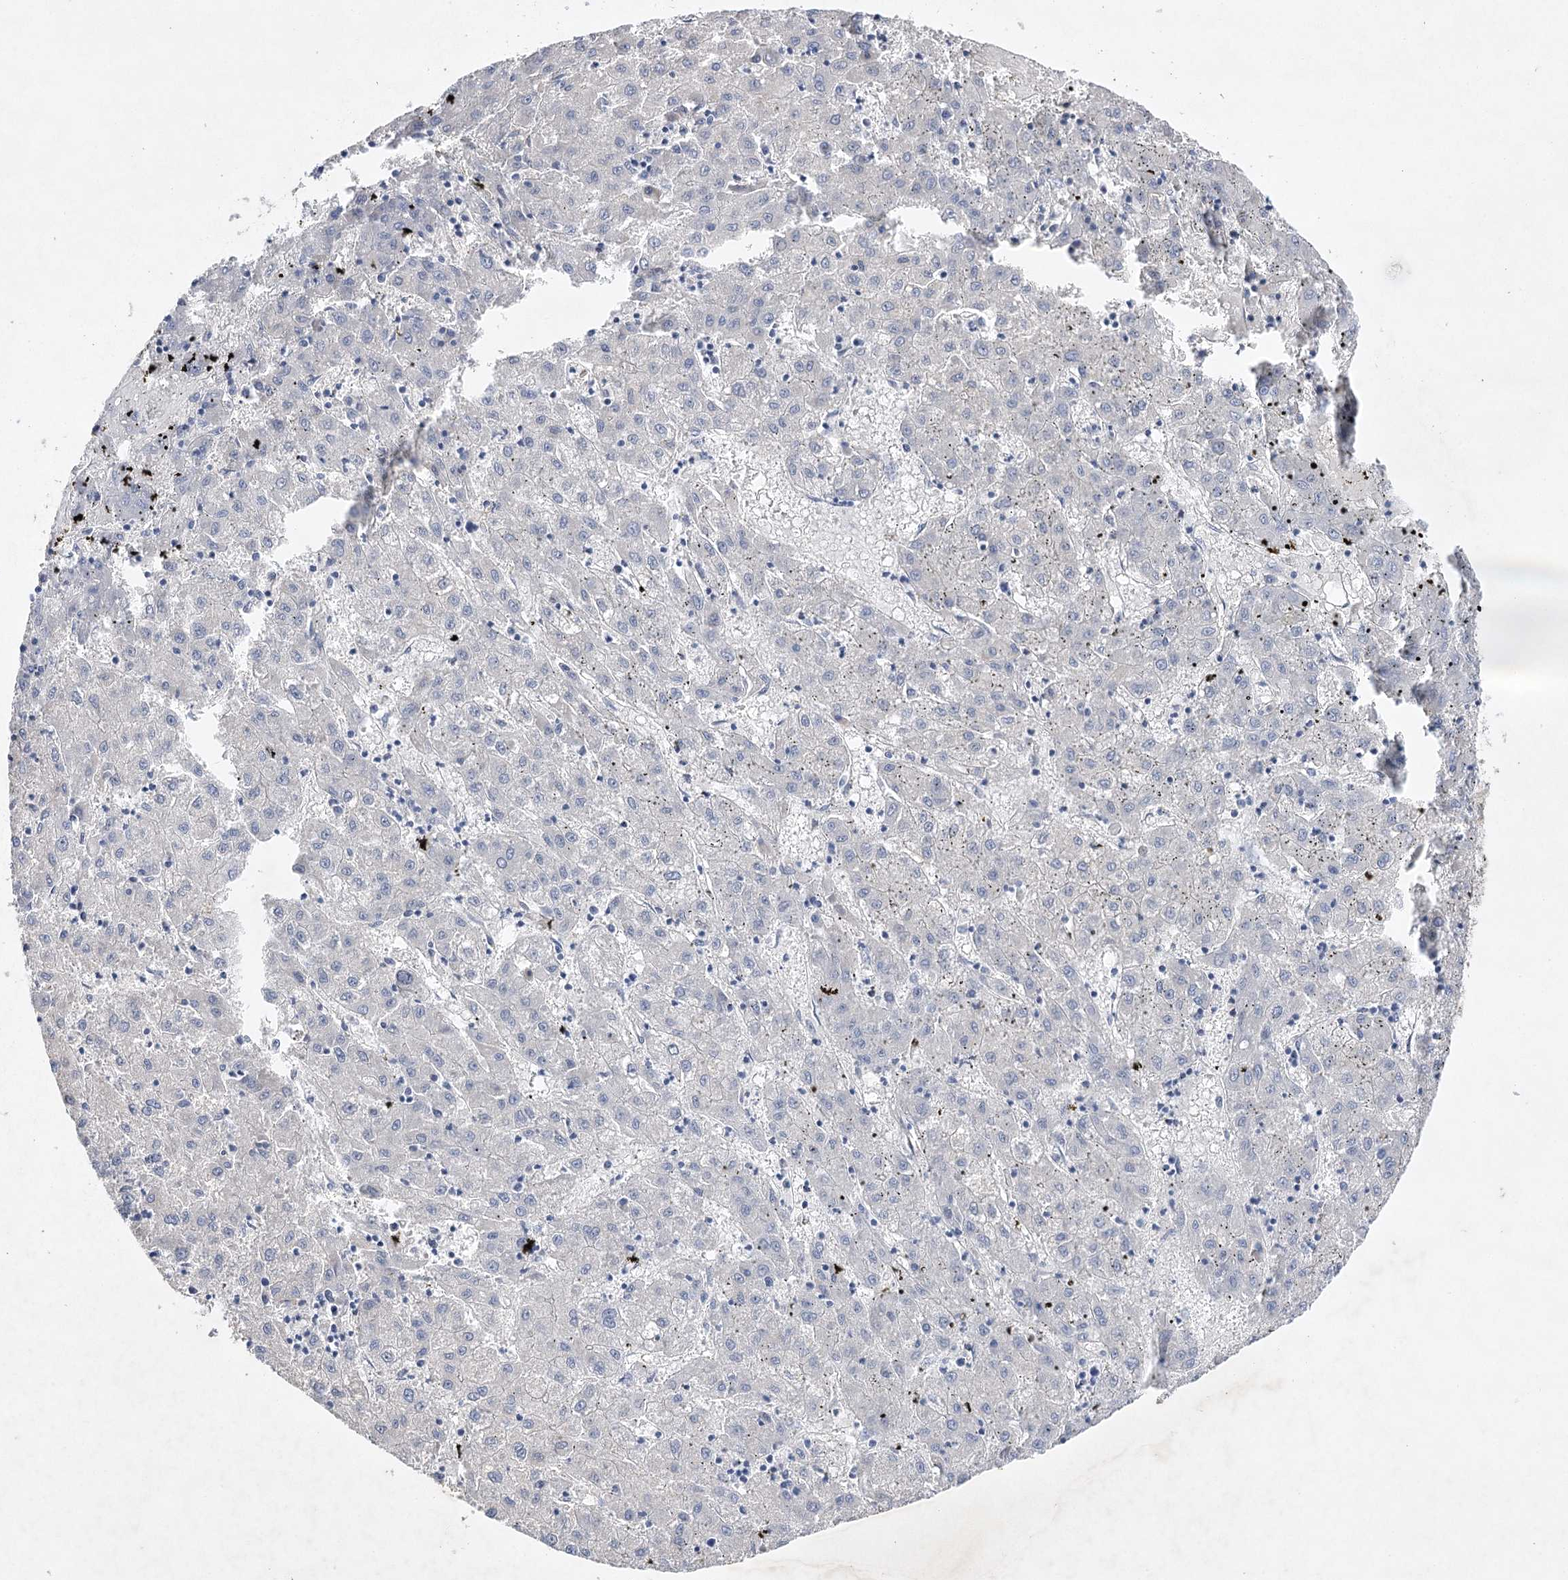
{"staining": {"intensity": "negative", "quantity": "none", "location": "none"}, "tissue": "liver cancer", "cell_type": "Tumor cells", "image_type": "cancer", "snomed": [{"axis": "morphology", "description": "Carcinoma, Hepatocellular, NOS"}, {"axis": "topography", "description": "Liver"}], "caption": "The micrograph demonstrates no staining of tumor cells in liver hepatocellular carcinoma.", "gene": "COX15", "patient": {"sex": "male", "age": 72}}